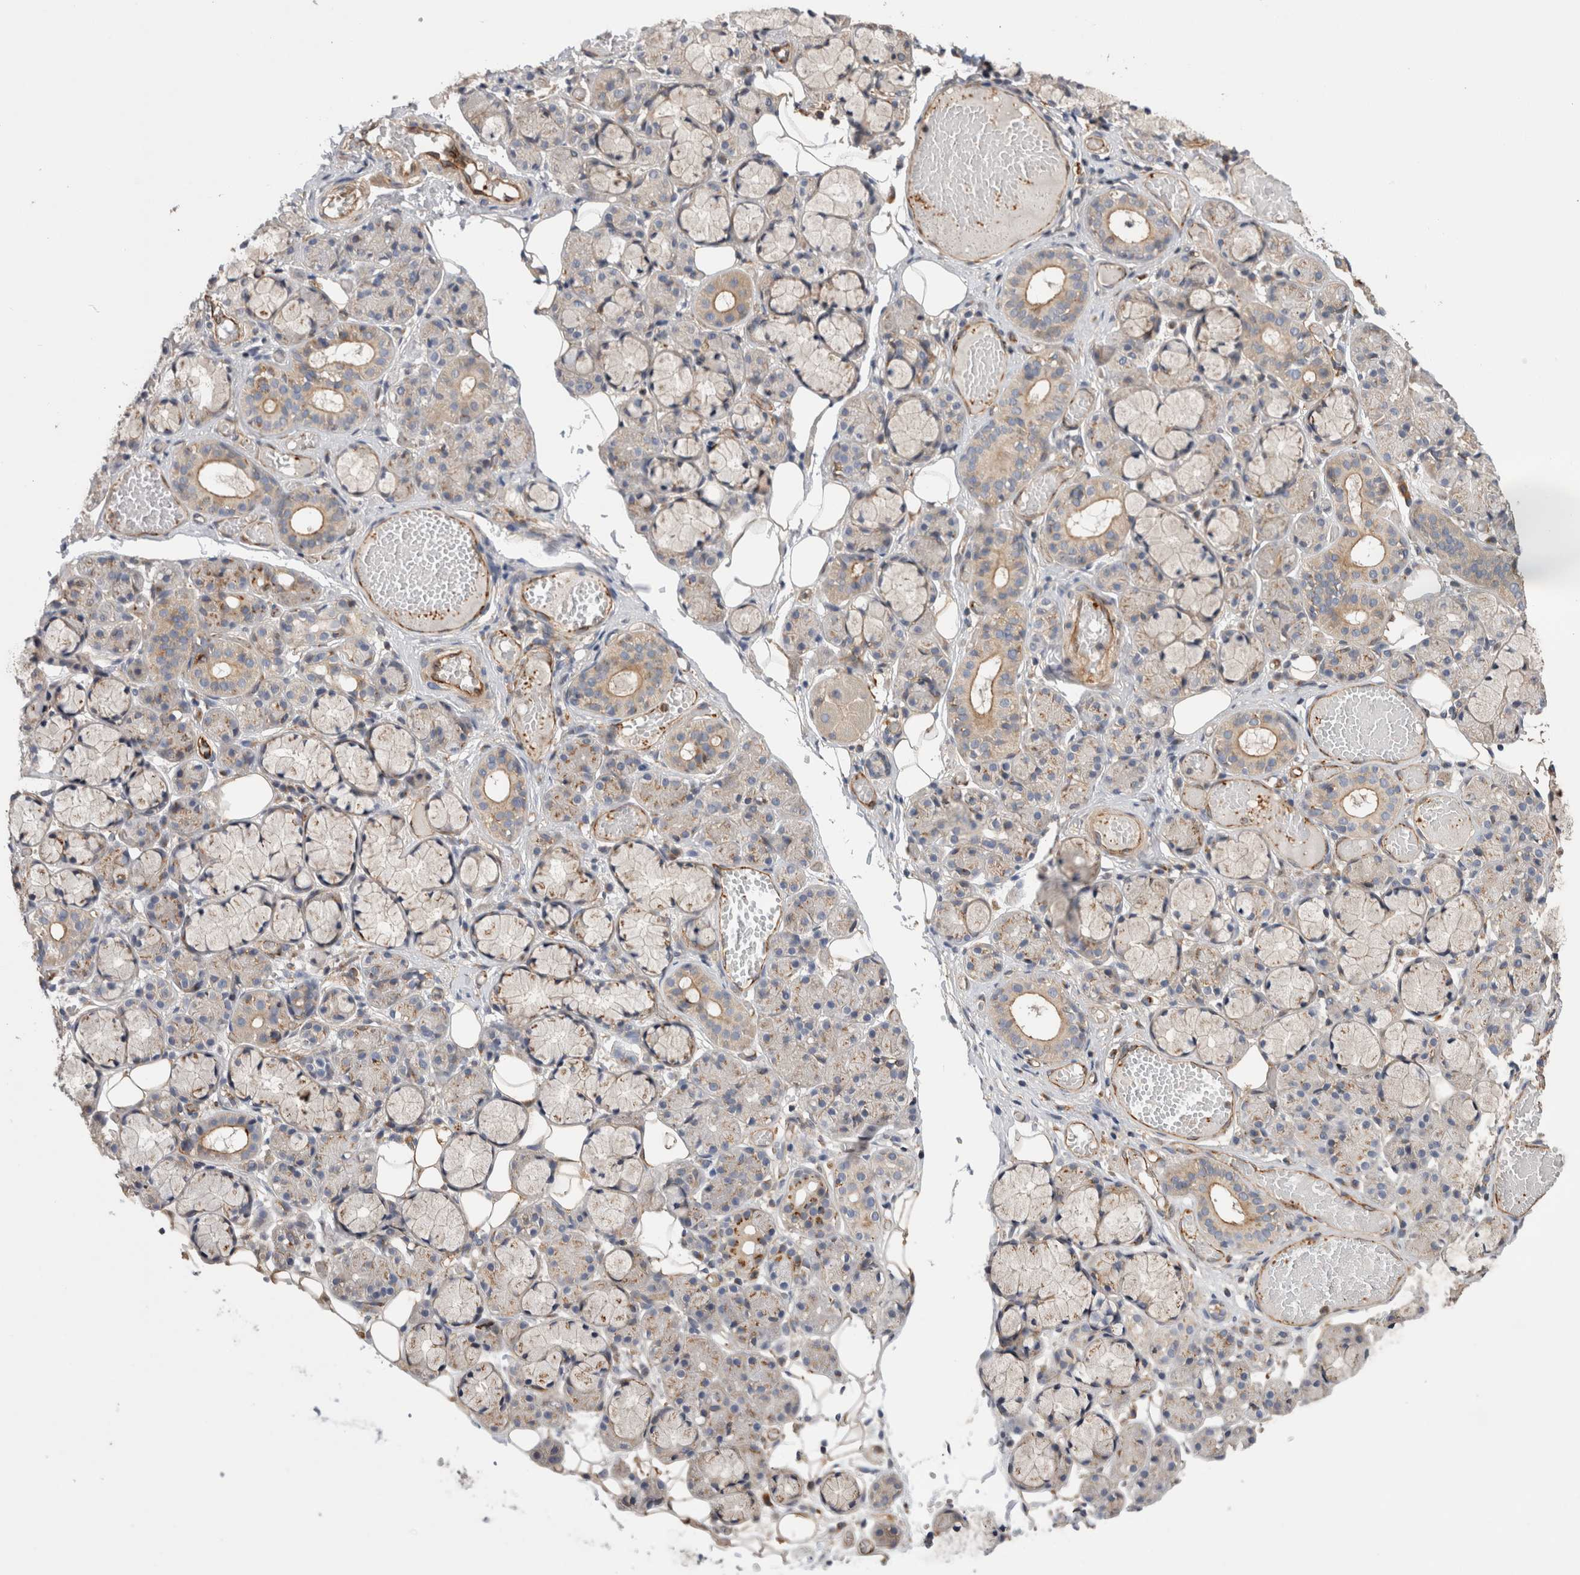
{"staining": {"intensity": "moderate", "quantity": "<25%", "location": "cytoplasmic/membranous"}, "tissue": "salivary gland", "cell_type": "Glandular cells", "image_type": "normal", "snomed": [{"axis": "morphology", "description": "Normal tissue, NOS"}, {"axis": "topography", "description": "Salivary gland"}], "caption": "Salivary gland stained with a brown dye shows moderate cytoplasmic/membranous positive staining in approximately <25% of glandular cells.", "gene": "BNIP2", "patient": {"sex": "male", "age": 63}}